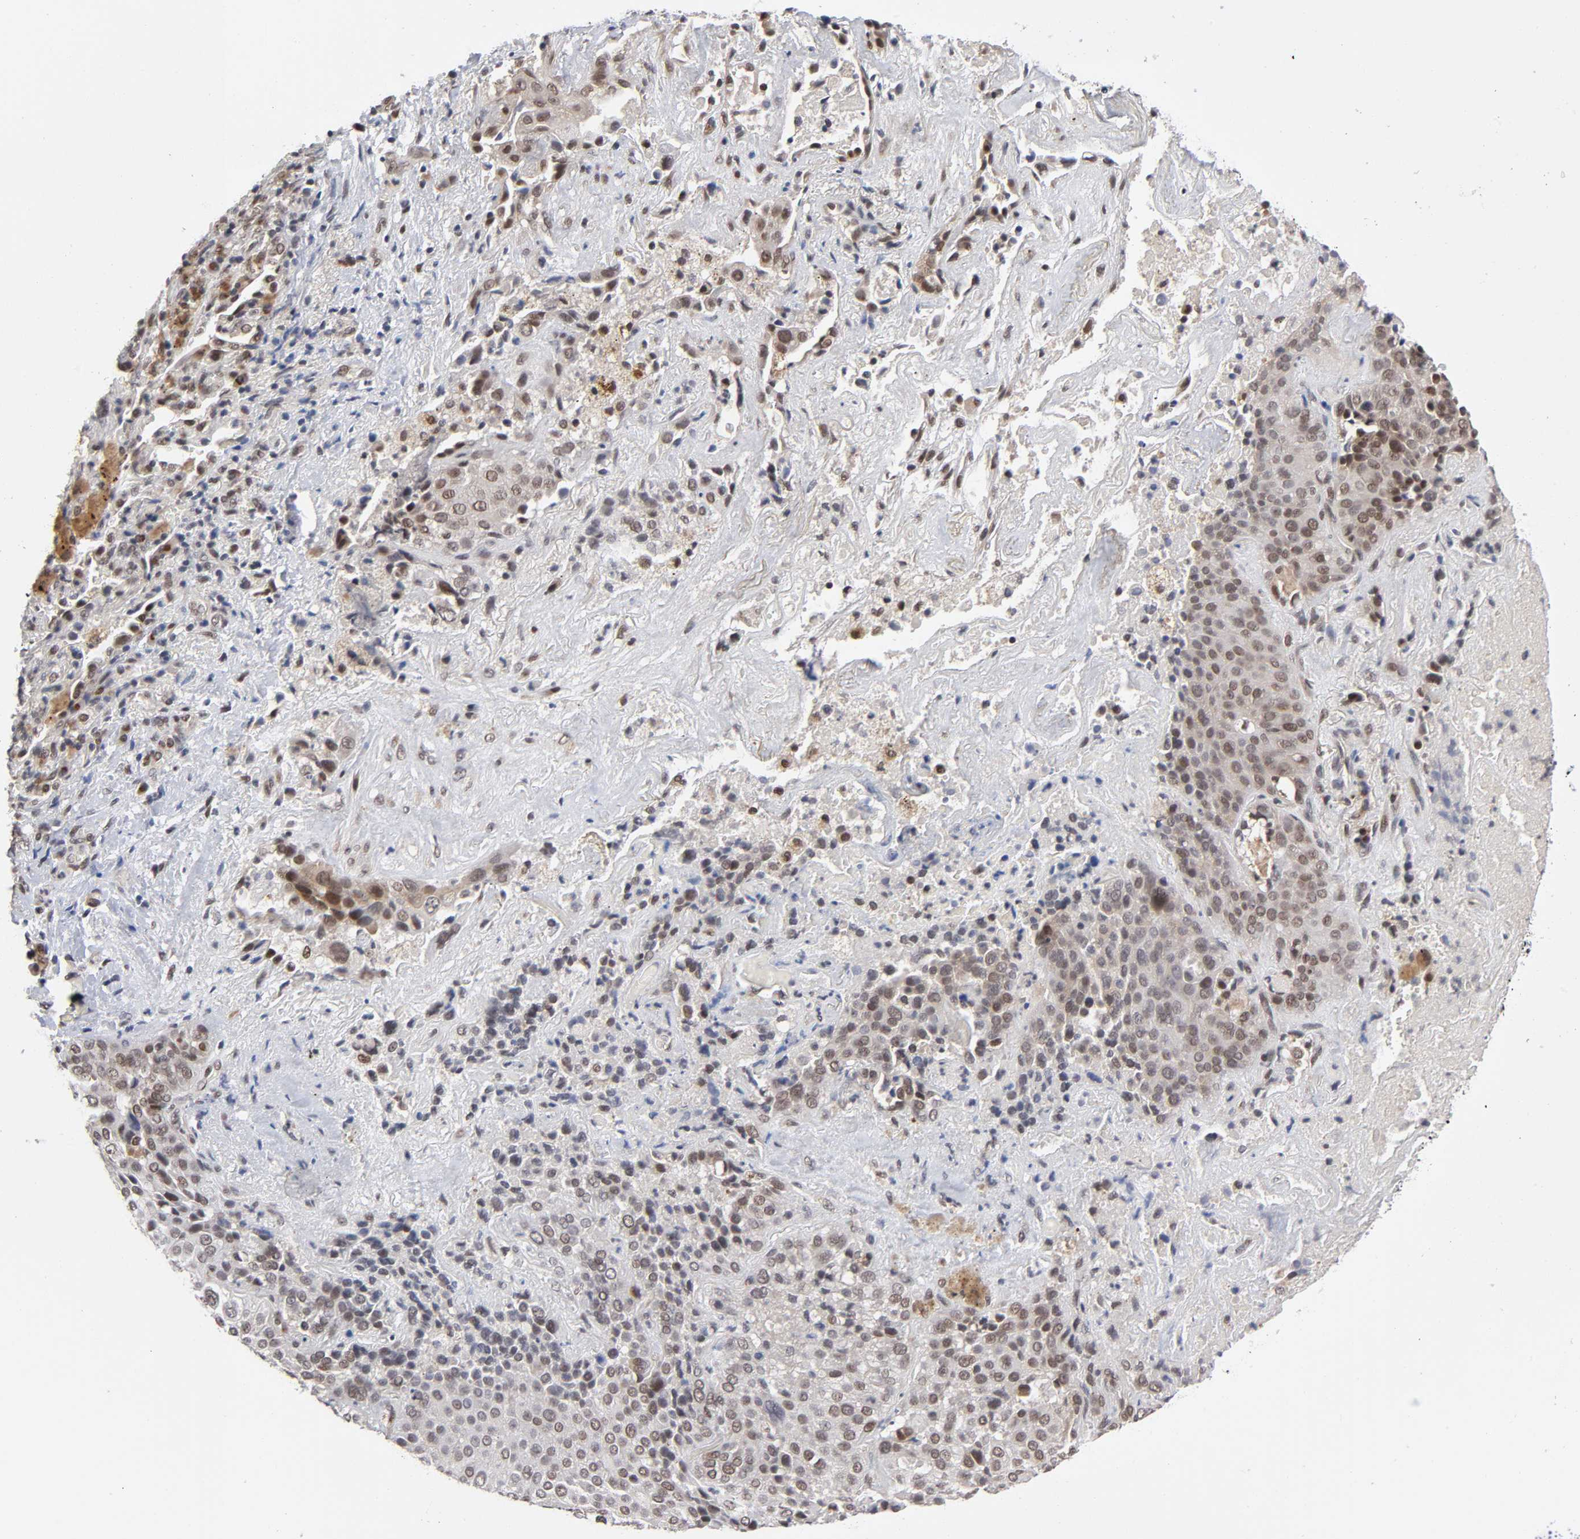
{"staining": {"intensity": "moderate", "quantity": ">75%", "location": "cytoplasmic/membranous,nuclear"}, "tissue": "lung cancer", "cell_type": "Tumor cells", "image_type": "cancer", "snomed": [{"axis": "morphology", "description": "Squamous cell carcinoma, NOS"}, {"axis": "topography", "description": "Lung"}], "caption": "Lung squamous cell carcinoma tissue demonstrates moderate cytoplasmic/membranous and nuclear expression in approximately >75% of tumor cells", "gene": "EP300", "patient": {"sex": "male", "age": 54}}